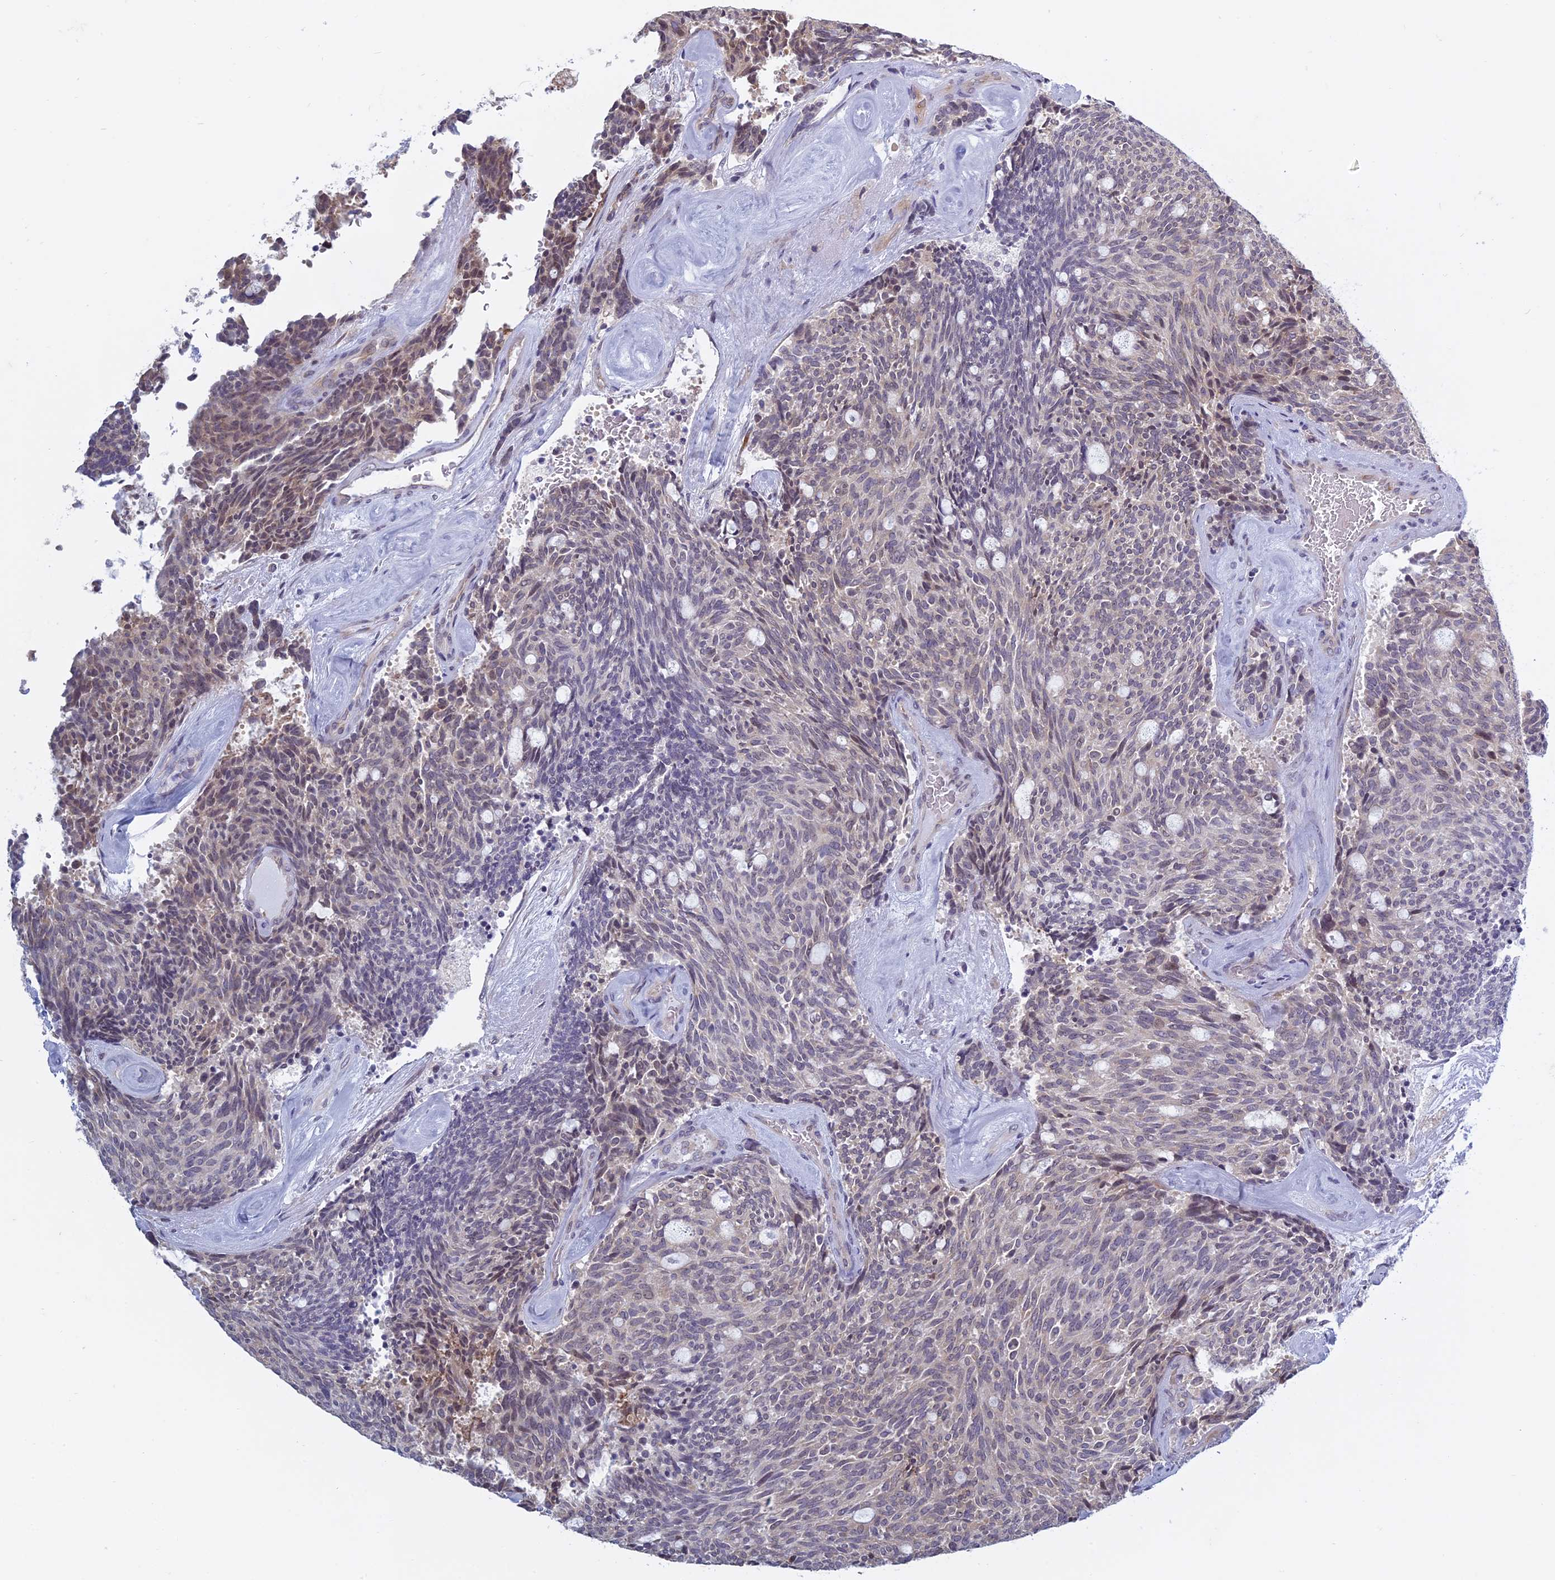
{"staining": {"intensity": "weak", "quantity": "<25%", "location": "cytoplasmic/membranous"}, "tissue": "carcinoid", "cell_type": "Tumor cells", "image_type": "cancer", "snomed": [{"axis": "morphology", "description": "Carcinoid, malignant, NOS"}, {"axis": "topography", "description": "Pancreas"}], "caption": "This image is of carcinoid stained with immunohistochemistry (IHC) to label a protein in brown with the nuclei are counter-stained blue. There is no positivity in tumor cells.", "gene": "RPS19BP1", "patient": {"sex": "female", "age": 54}}